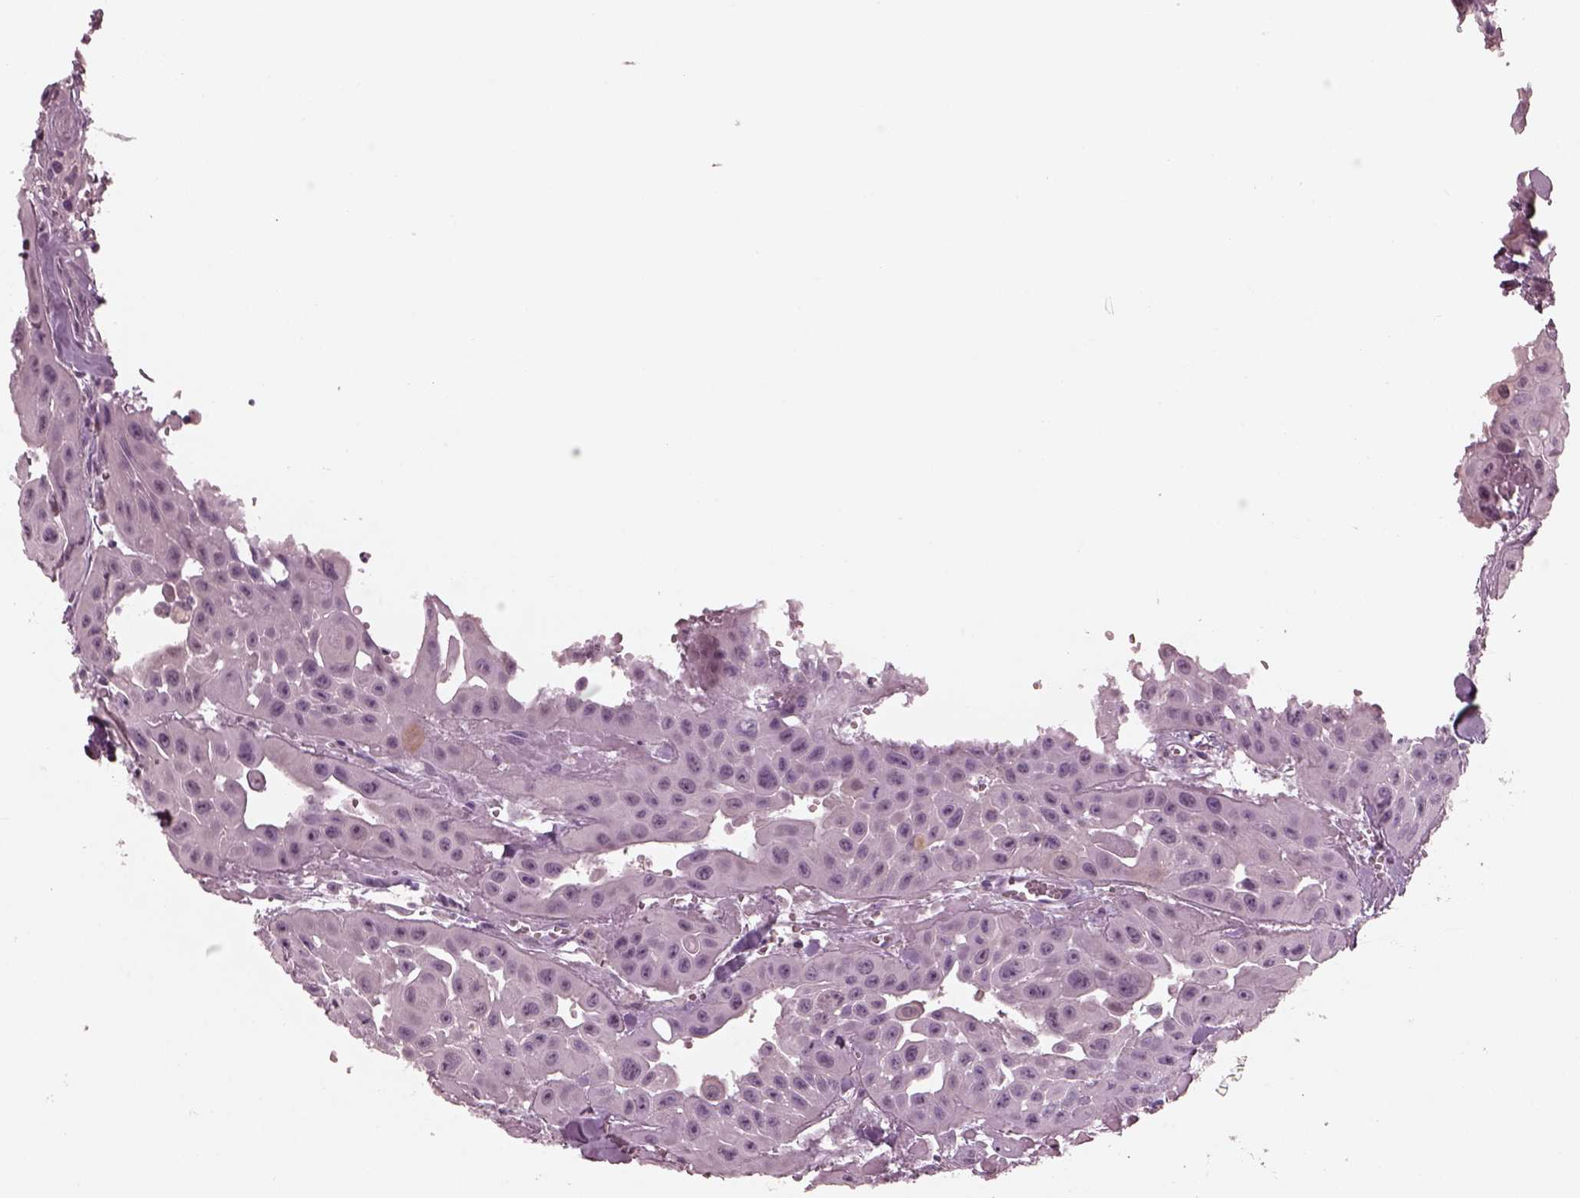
{"staining": {"intensity": "negative", "quantity": "none", "location": "none"}, "tissue": "head and neck cancer", "cell_type": "Tumor cells", "image_type": "cancer", "snomed": [{"axis": "morphology", "description": "Adenocarcinoma, NOS"}, {"axis": "topography", "description": "Head-Neck"}], "caption": "Immunohistochemistry of human head and neck cancer (adenocarcinoma) shows no staining in tumor cells.", "gene": "C2orf81", "patient": {"sex": "male", "age": 73}}